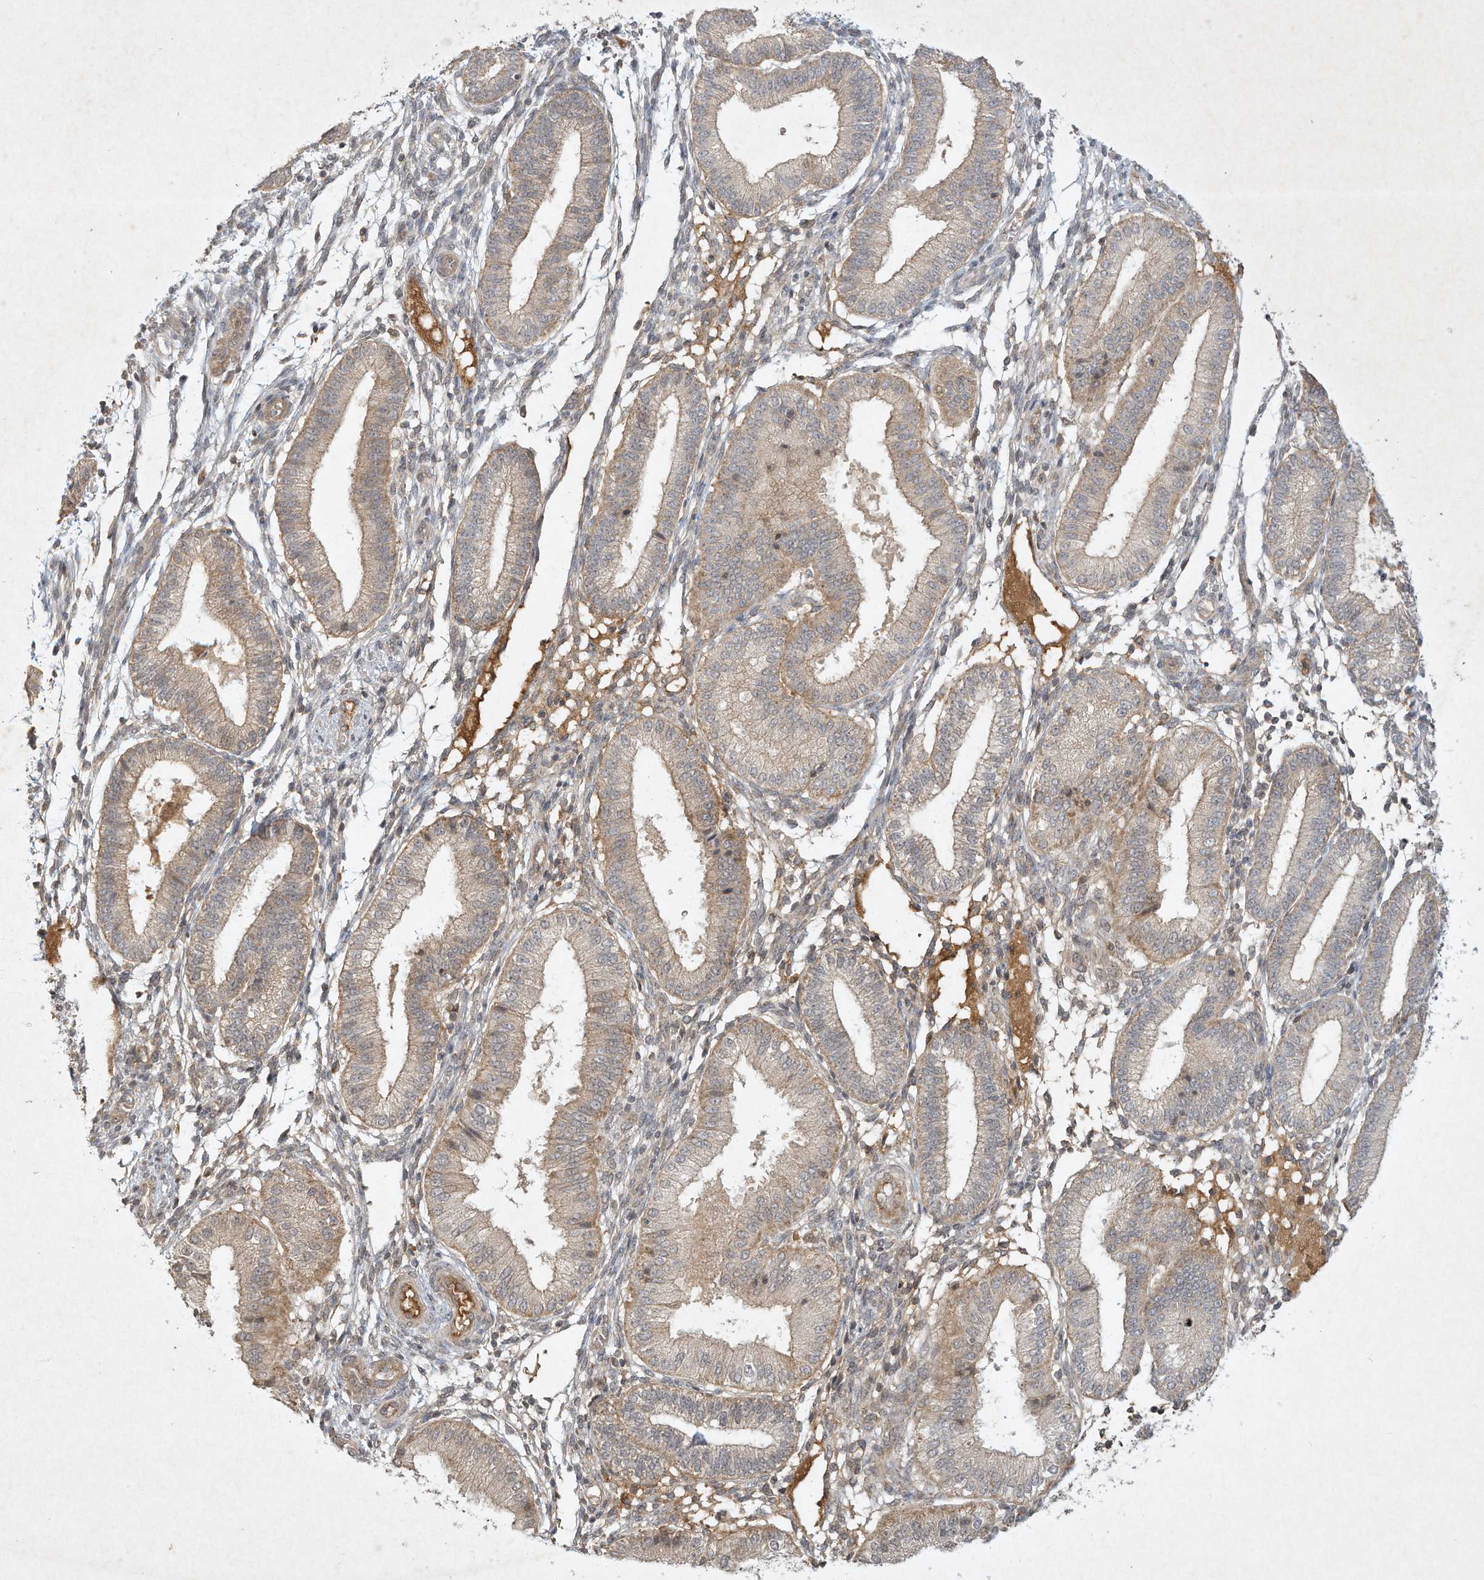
{"staining": {"intensity": "weak", "quantity": "<25%", "location": "cytoplasmic/membranous"}, "tissue": "endometrium", "cell_type": "Cells in endometrial stroma", "image_type": "normal", "snomed": [{"axis": "morphology", "description": "Normal tissue, NOS"}, {"axis": "topography", "description": "Endometrium"}], "caption": "Cells in endometrial stroma show no significant expression in benign endometrium. (Stains: DAB immunohistochemistry (IHC) with hematoxylin counter stain, Microscopy: brightfield microscopy at high magnification).", "gene": "BTRC", "patient": {"sex": "female", "age": 39}}